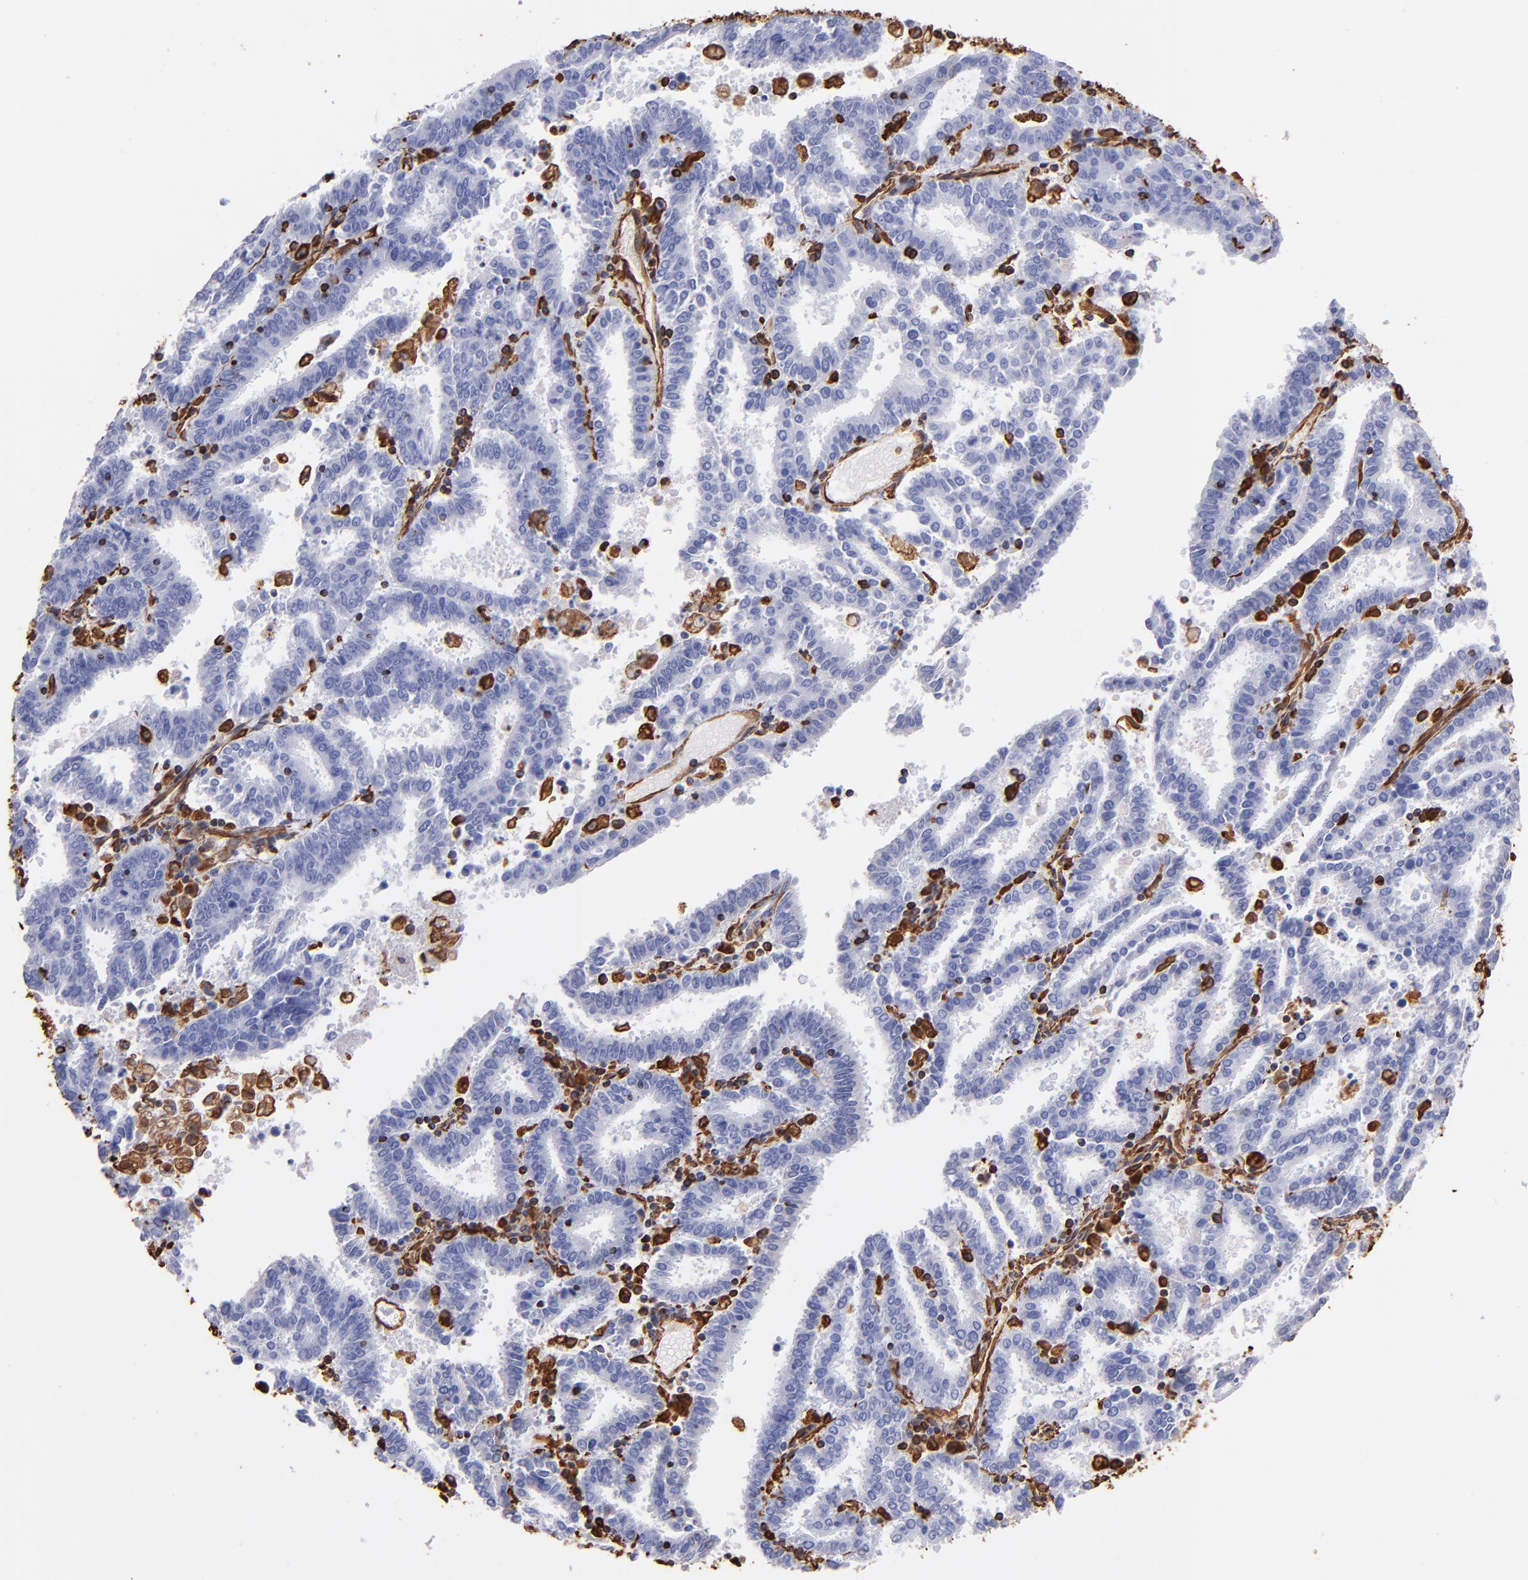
{"staining": {"intensity": "negative", "quantity": "none", "location": "none"}, "tissue": "endometrial cancer", "cell_type": "Tumor cells", "image_type": "cancer", "snomed": [{"axis": "morphology", "description": "Adenocarcinoma, NOS"}, {"axis": "topography", "description": "Uterus"}], "caption": "This is a micrograph of IHC staining of adenocarcinoma (endometrial), which shows no staining in tumor cells. Nuclei are stained in blue.", "gene": "VIM", "patient": {"sex": "female", "age": 83}}